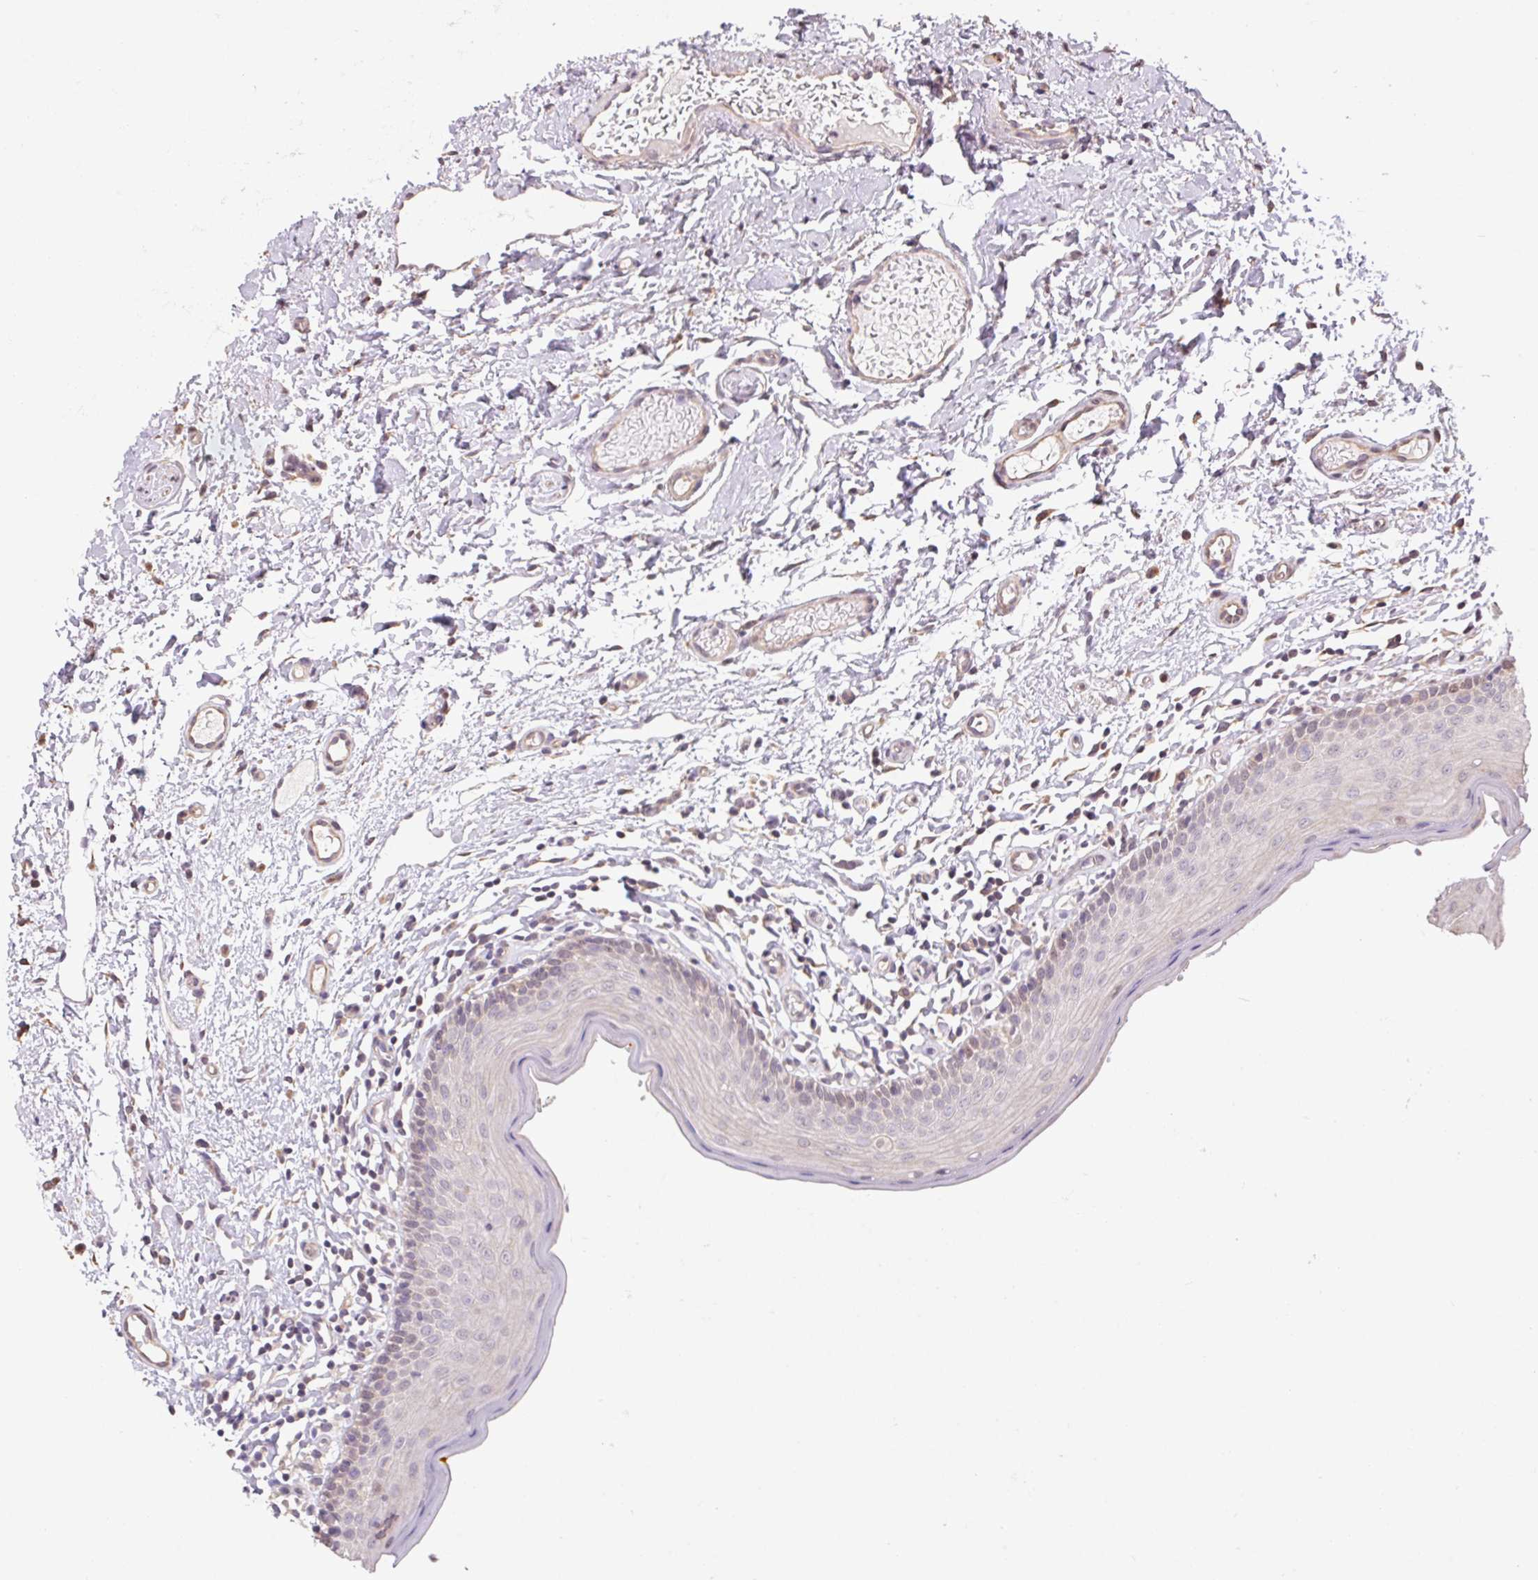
{"staining": {"intensity": "weak", "quantity": "25%-75%", "location": "nuclear"}, "tissue": "oral mucosa", "cell_type": "Squamous epithelial cells", "image_type": "normal", "snomed": [{"axis": "morphology", "description": "Normal tissue, NOS"}, {"axis": "topography", "description": "Oral tissue"}, {"axis": "topography", "description": "Tounge, NOS"}], "caption": "A photomicrograph of human oral mucosa stained for a protein demonstrates weak nuclear brown staining in squamous epithelial cells.", "gene": "CUTA", "patient": {"sex": "female", "age": 58}}